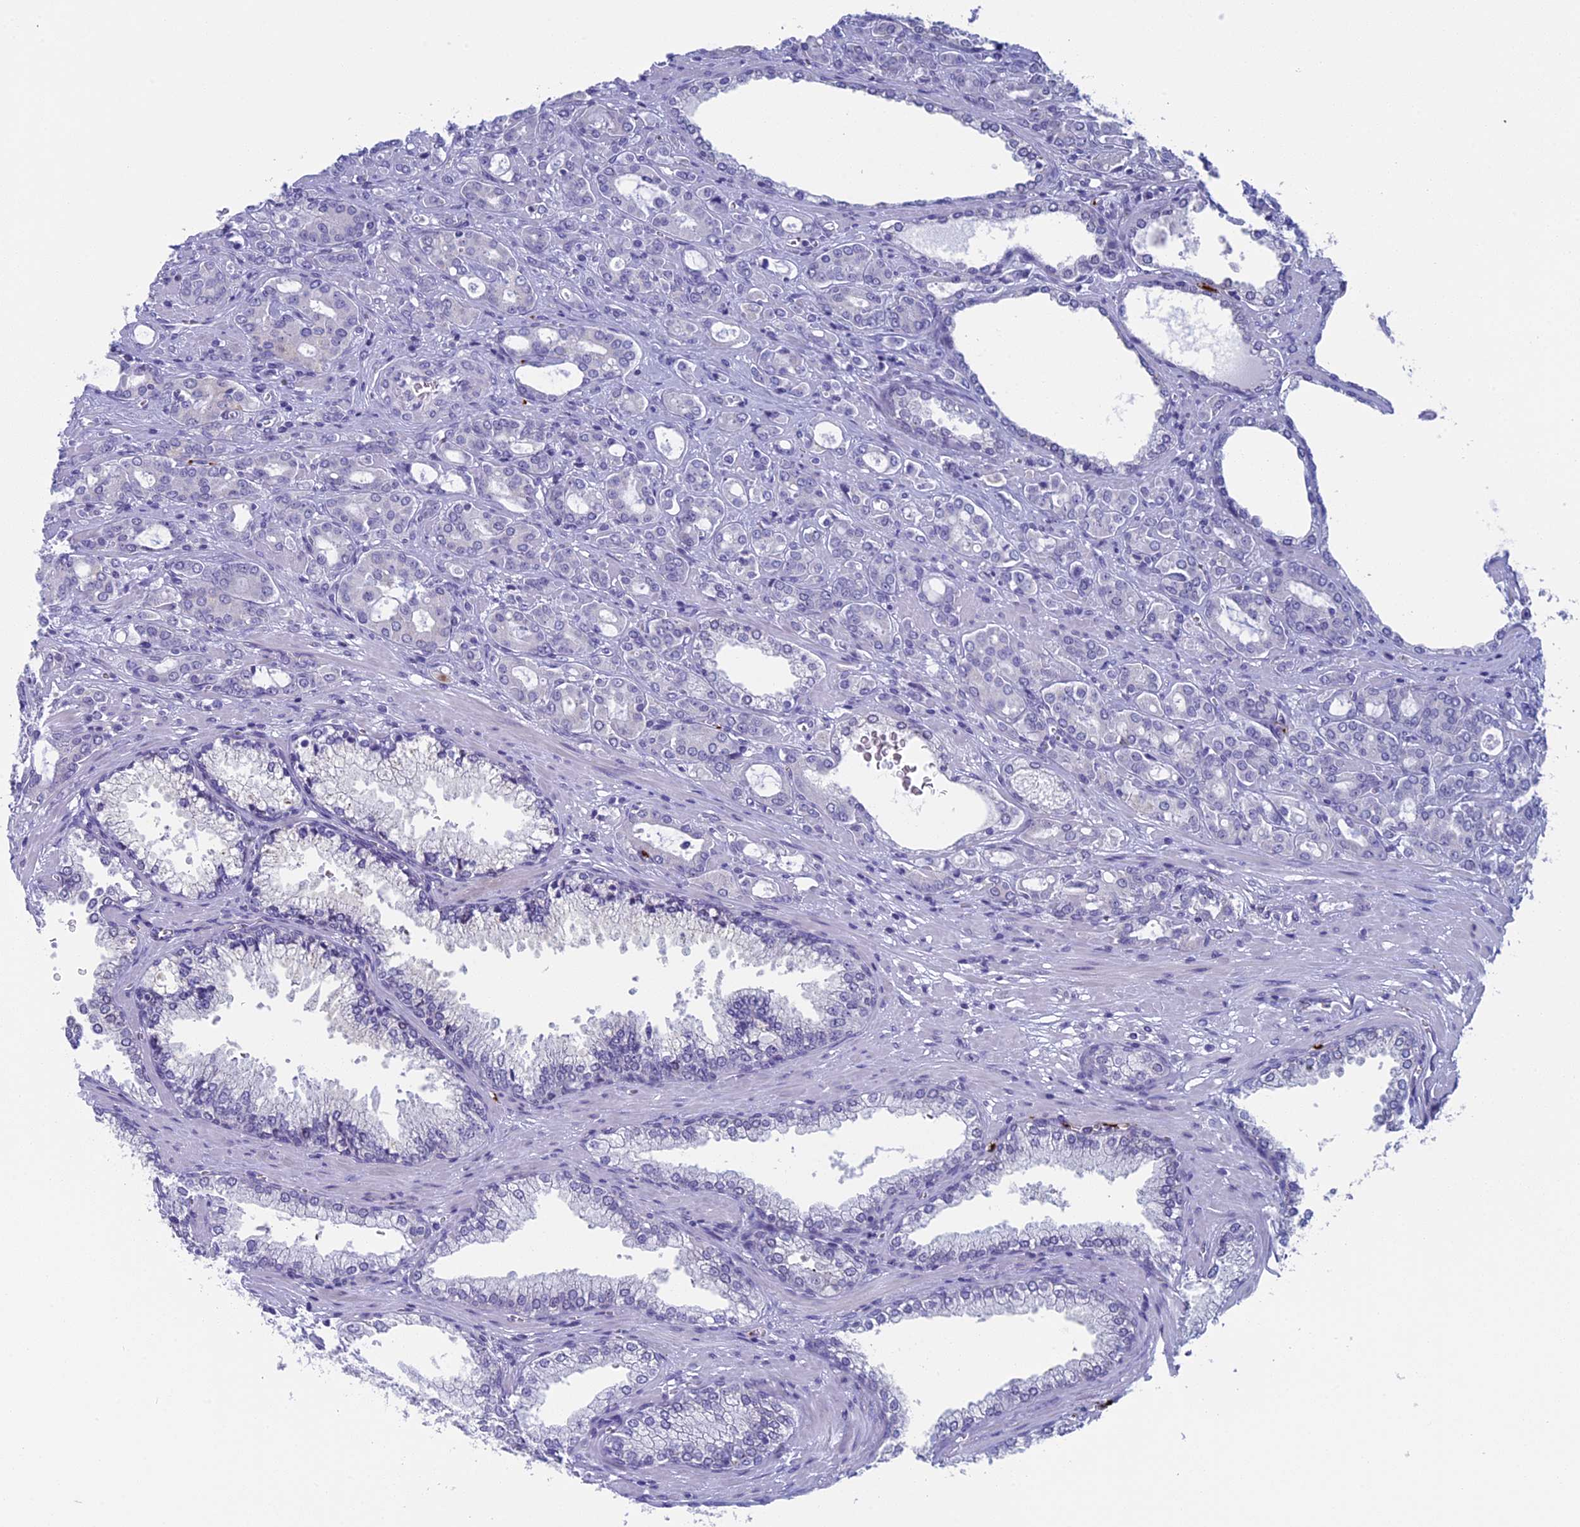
{"staining": {"intensity": "negative", "quantity": "none", "location": "none"}, "tissue": "prostate cancer", "cell_type": "Tumor cells", "image_type": "cancer", "snomed": [{"axis": "morphology", "description": "Adenocarcinoma, High grade"}, {"axis": "topography", "description": "Prostate"}], "caption": "Immunohistochemistry image of neoplastic tissue: human prostate cancer stained with DAB (3,3'-diaminobenzidine) reveals no significant protein expression in tumor cells. (IHC, brightfield microscopy, high magnification).", "gene": "AIFM2", "patient": {"sex": "male", "age": 72}}